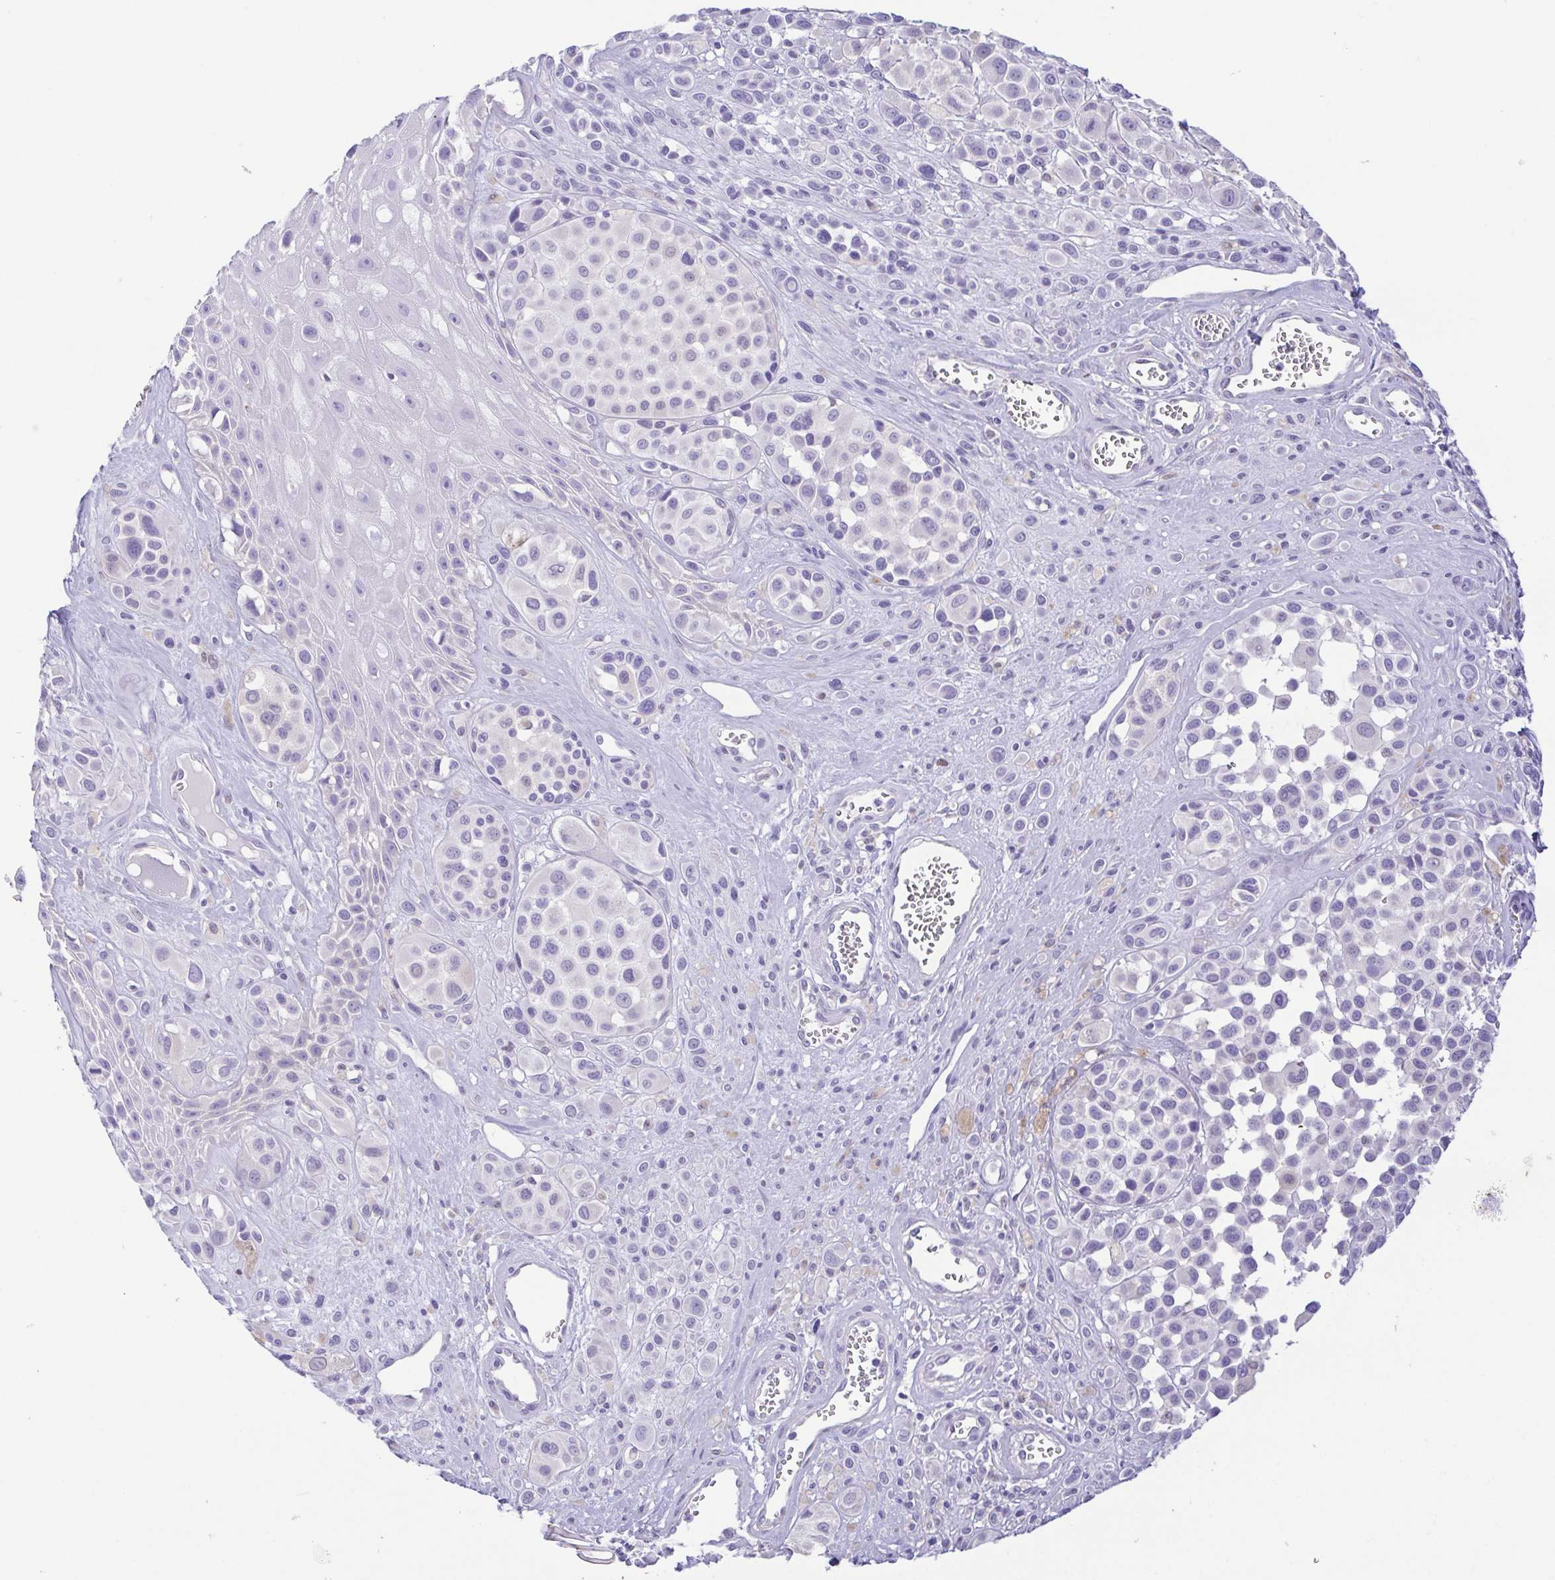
{"staining": {"intensity": "negative", "quantity": "none", "location": "none"}, "tissue": "melanoma", "cell_type": "Tumor cells", "image_type": "cancer", "snomed": [{"axis": "morphology", "description": "Malignant melanoma, NOS"}, {"axis": "topography", "description": "Skin"}], "caption": "Tumor cells are negative for protein expression in human malignant melanoma. (Stains: DAB (3,3'-diaminobenzidine) immunohistochemistry with hematoxylin counter stain, Microscopy: brightfield microscopy at high magnification).", "gene": "EPB42", "patient": {"sex": "male", "age": 77}}